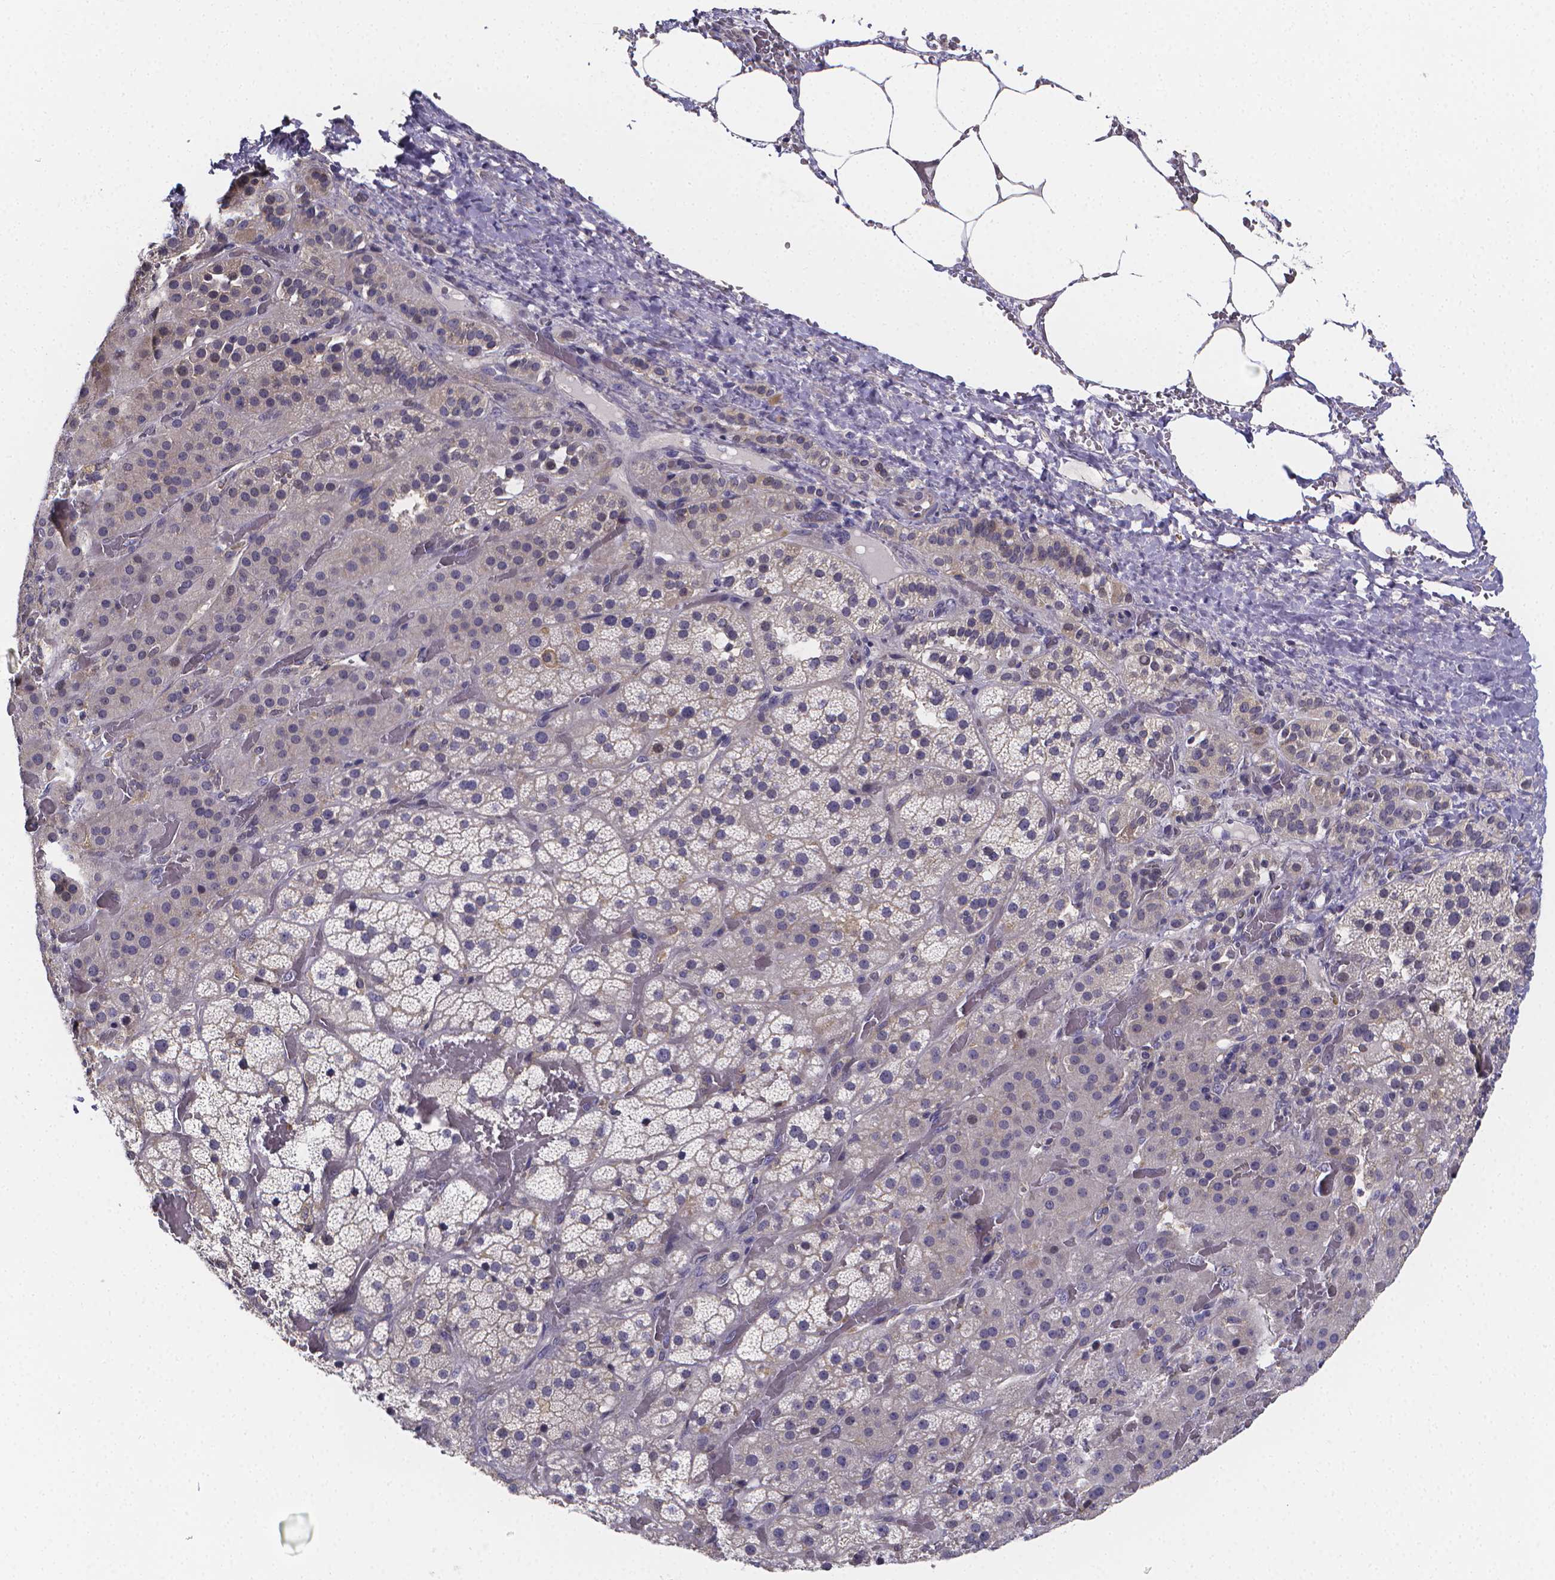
{"staining": {"intensity": "negative", "quantity": "none", "location": "none"}, "tissue": "adrenal gland", "cell_type": "Glandular cells", "image_type": "normal", "snomed": [{"axis": "morphology", "description": "Normal tissue, NOS"}, {"axis": "topography", "description": "Adrenal gland"}], "caption": "This is an IHC micrograph of unremarkable human adrenal gland. There is no positivity in glandular cells.", "gene": "PAH", "patient": {"sex": "male", "age": 57}}